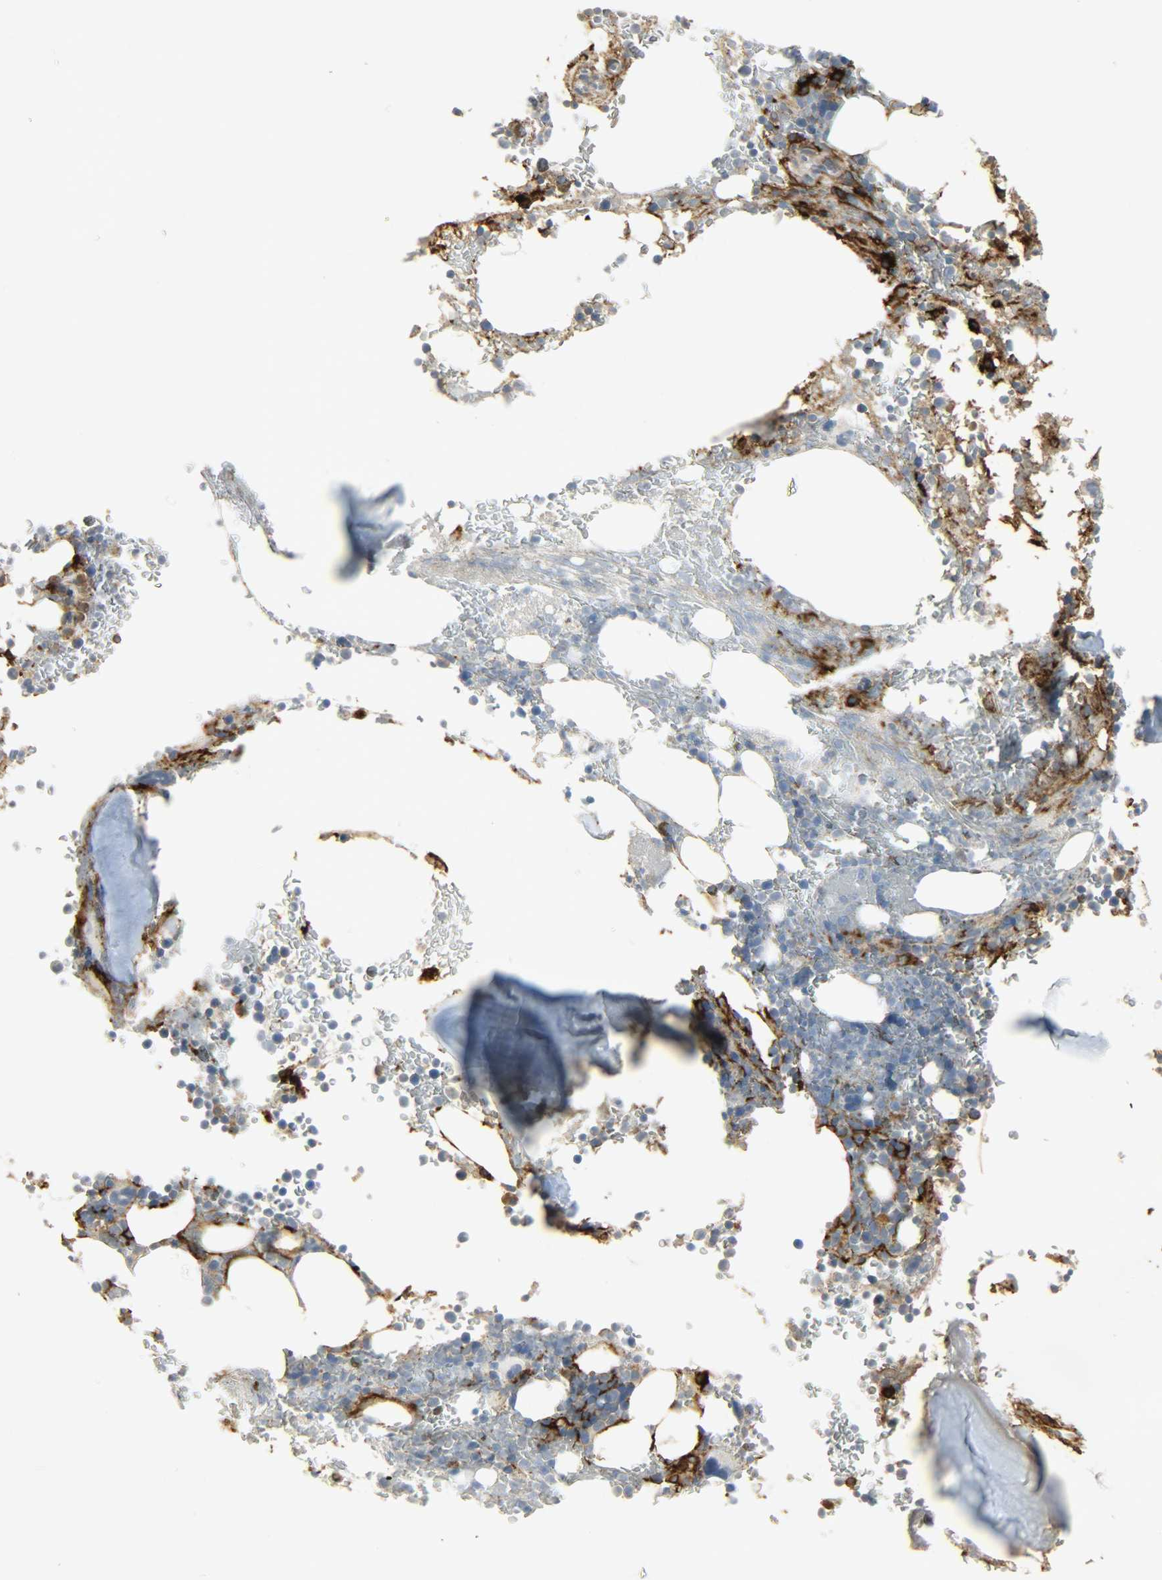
{"staining": {"intensity": "strong", "quantity": "<25%", "location": "cytoplasmic/membranous"}, "tissue": "bone marrow", "cell_type": "Hematopoietic cells", "image_type": "normal", "snomed": [{"axis": "morphology", "description": "Normal tissue, NOS"}, {"axis": "topography", "description": "Bone marrow"}], "caption": "This histopathology image reveals immunohistochemistry (IHC) staining of benign bone marrow, with medium strong cytoplasmic/membranous positivity in about <25% of hematopoietic cells.", "gene": "ENPEP", "patient": {"sex": "female", "age": 73}}